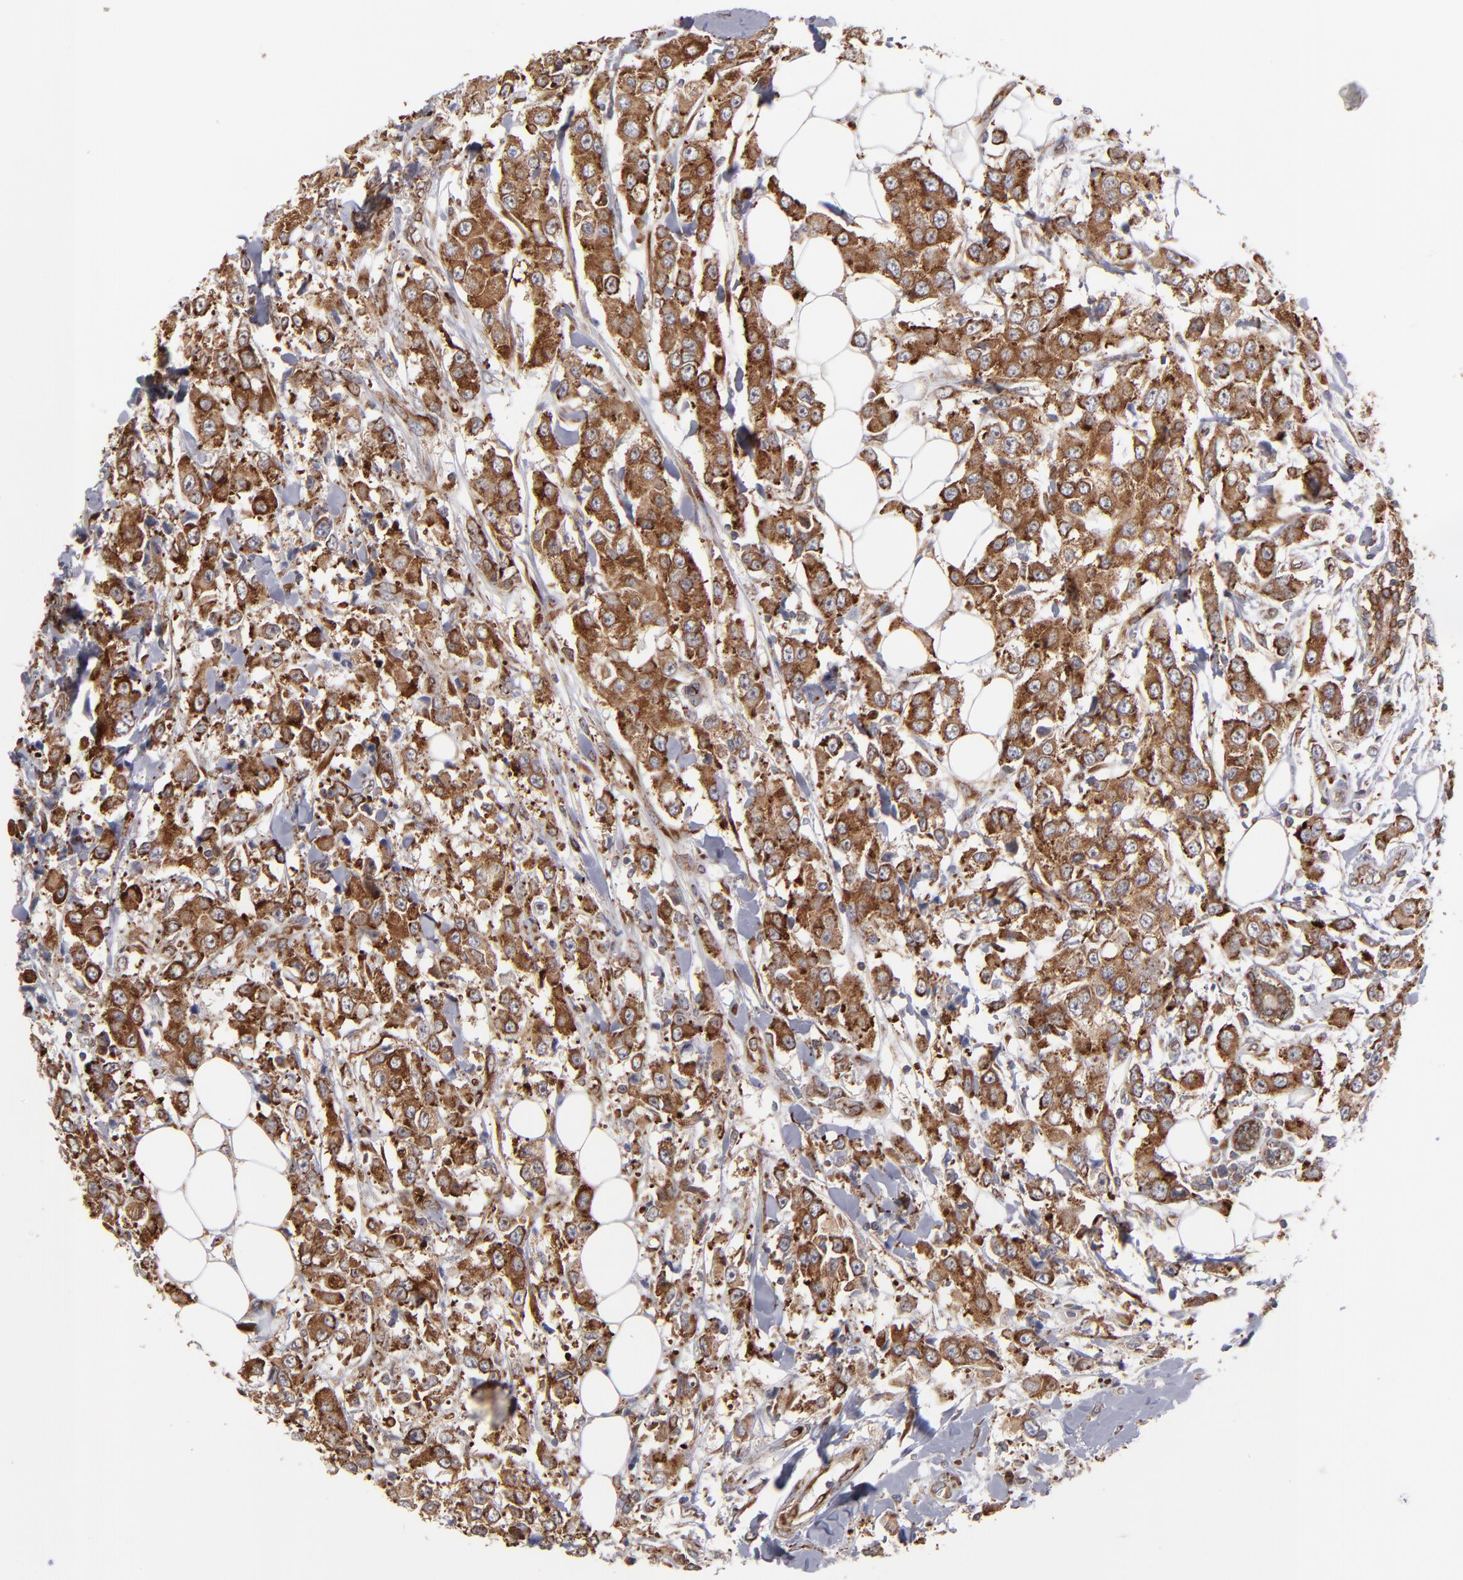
{"staining": {"intensity": "strong", "quantity": ">75%", "location": "cytoplasmic/membranous"}, "tissue": "breast cancer", "cell_type": "Tumor cells", "image_type": "cancer", "snomed": [{"axis": "morphology", "description": "Duct carcinoma"}, {"axis": "topography", "description": "Breast"}], "caption": "This micrograph shows IHC staining of human breast intraductal carcinoma, with high strong cytoplasmic/membranous expression in about >75% of tumor cells.", "gene": "KTN1", "patient": {"sex": "female", "age": 58}}